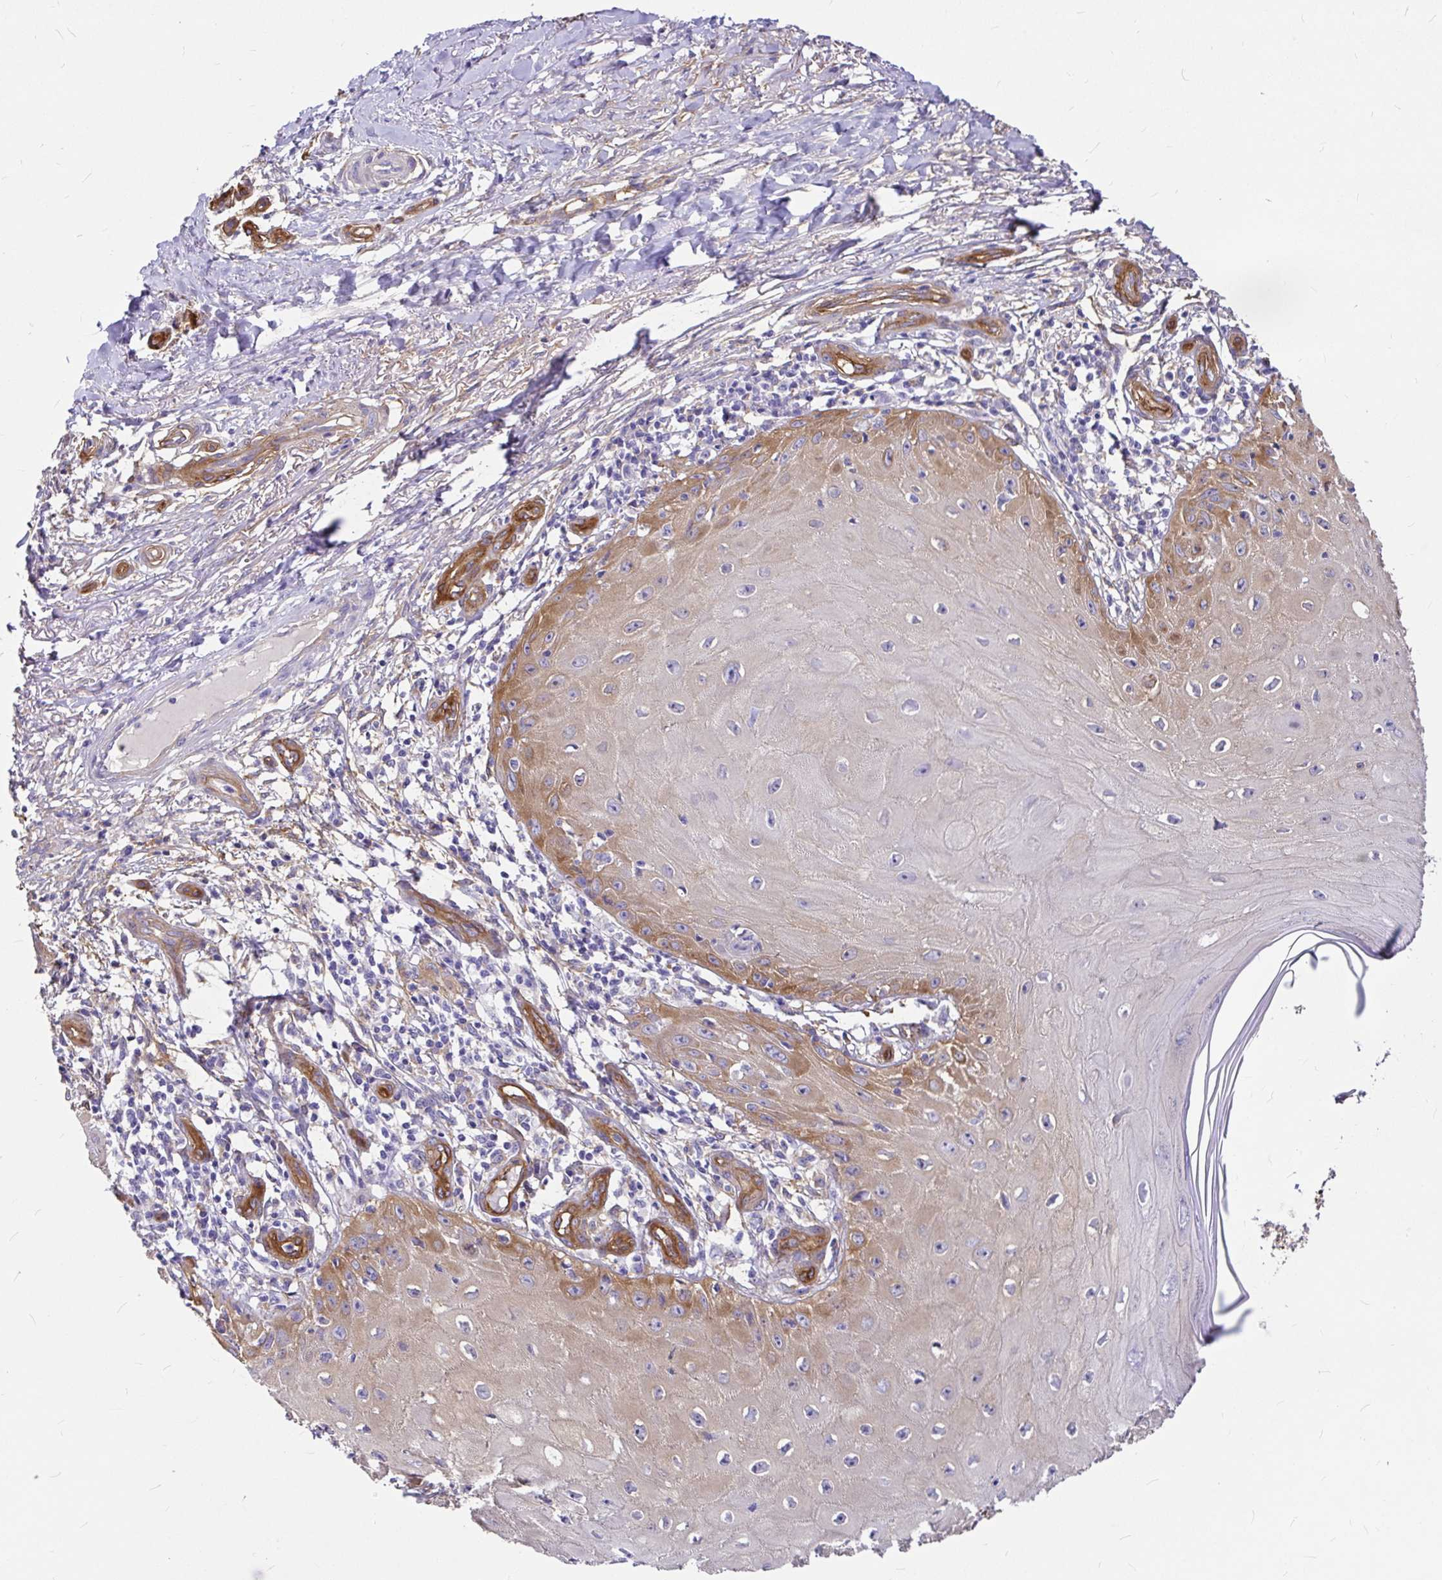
{"staining": {"intensity": "moderate", "quantity": ">75%", "location": "cytoplasmic/membranous"}, "tissue": "skin cancer", "cell_type": "Tumor cells", "image_type": "cancer", "snomed": [{"axis": "morphology", "description": "Squamous cell carcinoma, NOS"}, {"axis": "topography", "description": "Skin"}], "caption": "Immunohistochemical staining of squamous cell carcinoma (skin) exhibits medium levels of moderate cytoplasmic/membranous protein positivity in about >75% of tumor cells.", "gene": "MYO1B", "patient": {"sex": "female", "age": 77}}